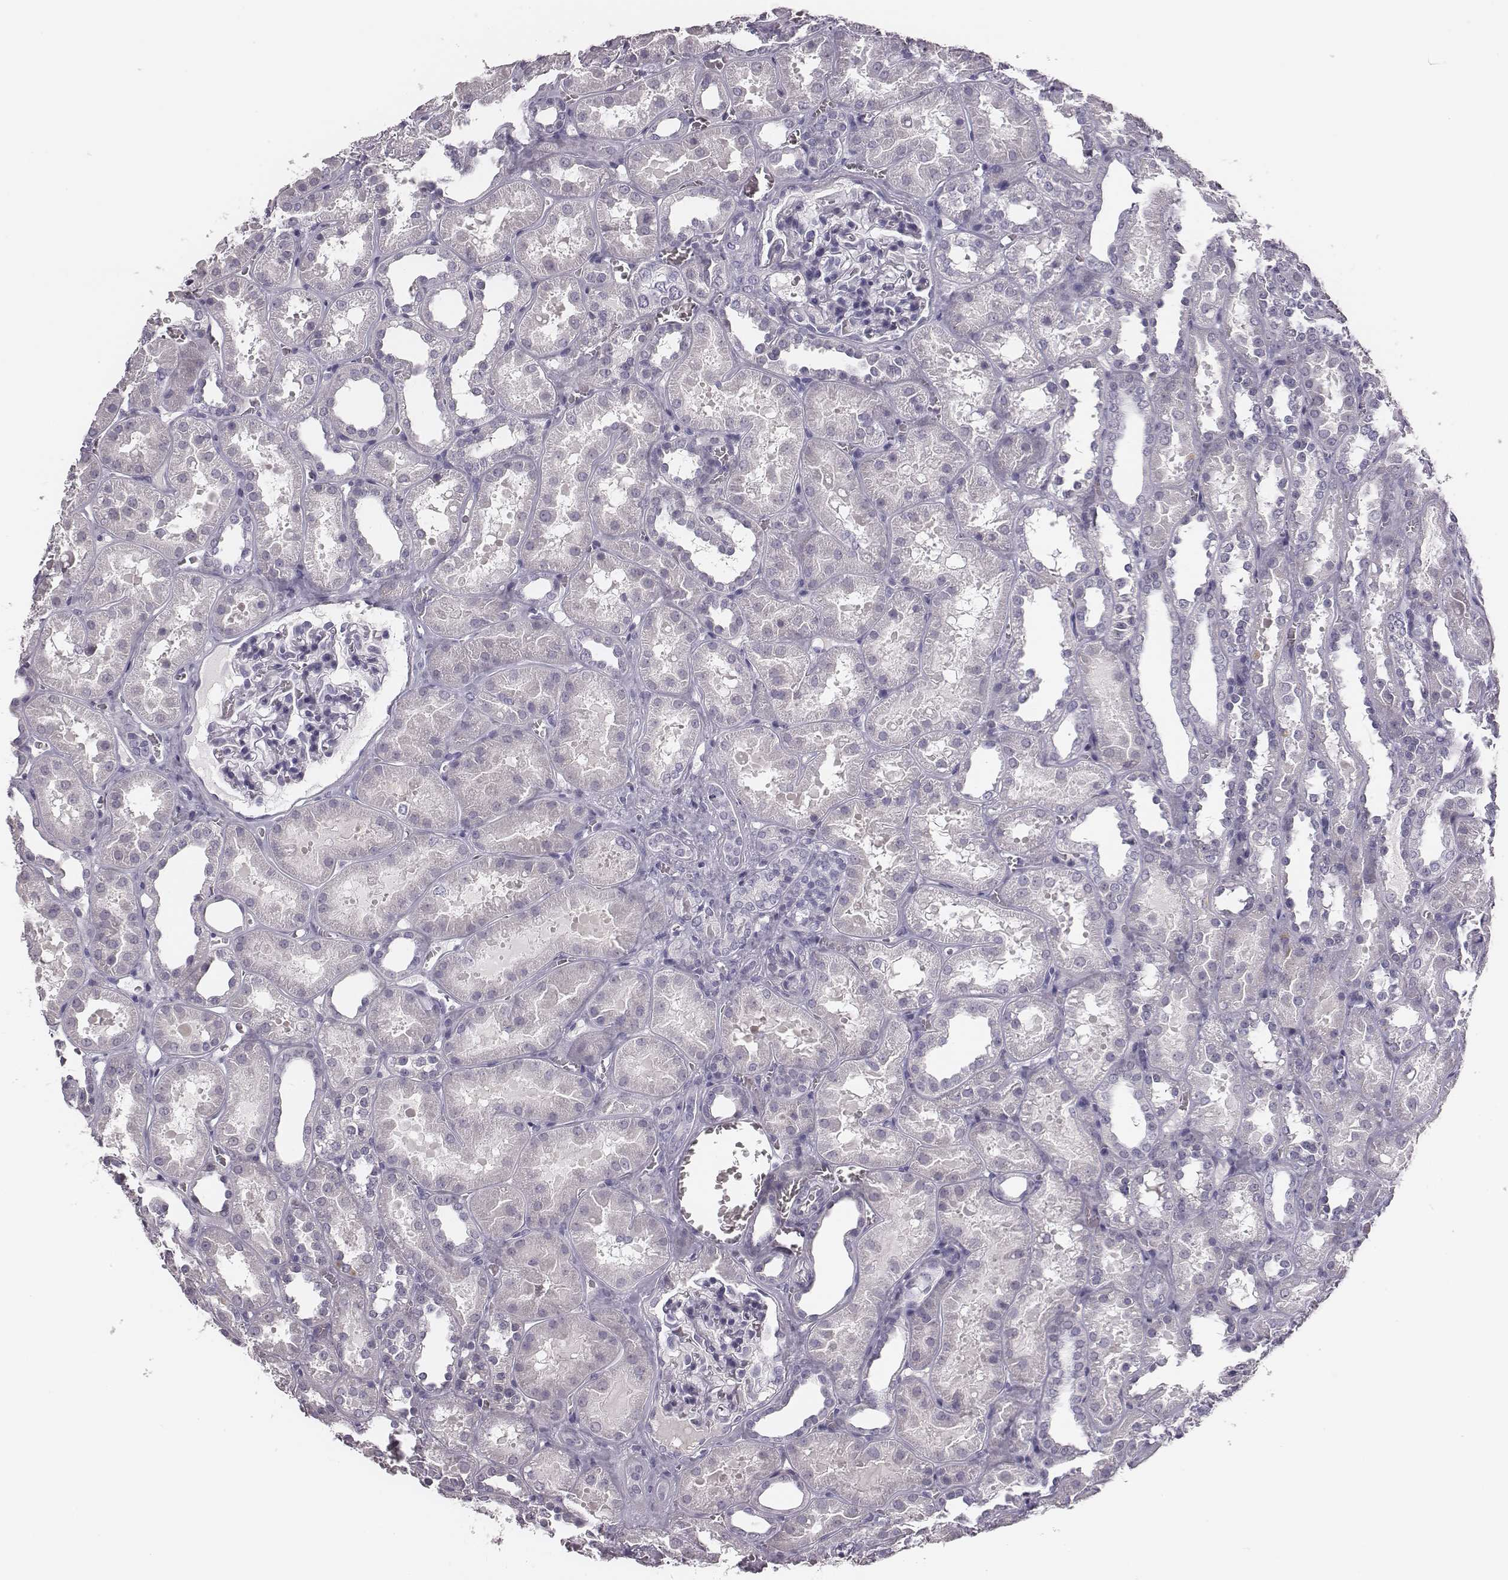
{"staining": {"intensity": "negative", "quantity": "none", "location": "none"}, "tissue": "kidney", "cell_type": "Cells in glomeruli", "image_type": "normal", "snomed": [{"axis": "morphology", "description": "Normal tissue, NOS"}, {"axis": "topography", "description": "Kidney"}], "caption": "A high-resolution photomicrograph shows immunohistochemistry staining of unremarkable kidney, which demonstrates no significant staining in cells in glomeruli.", "gene": "CSH1", "patient": {"sex": "female", "age": 41}}